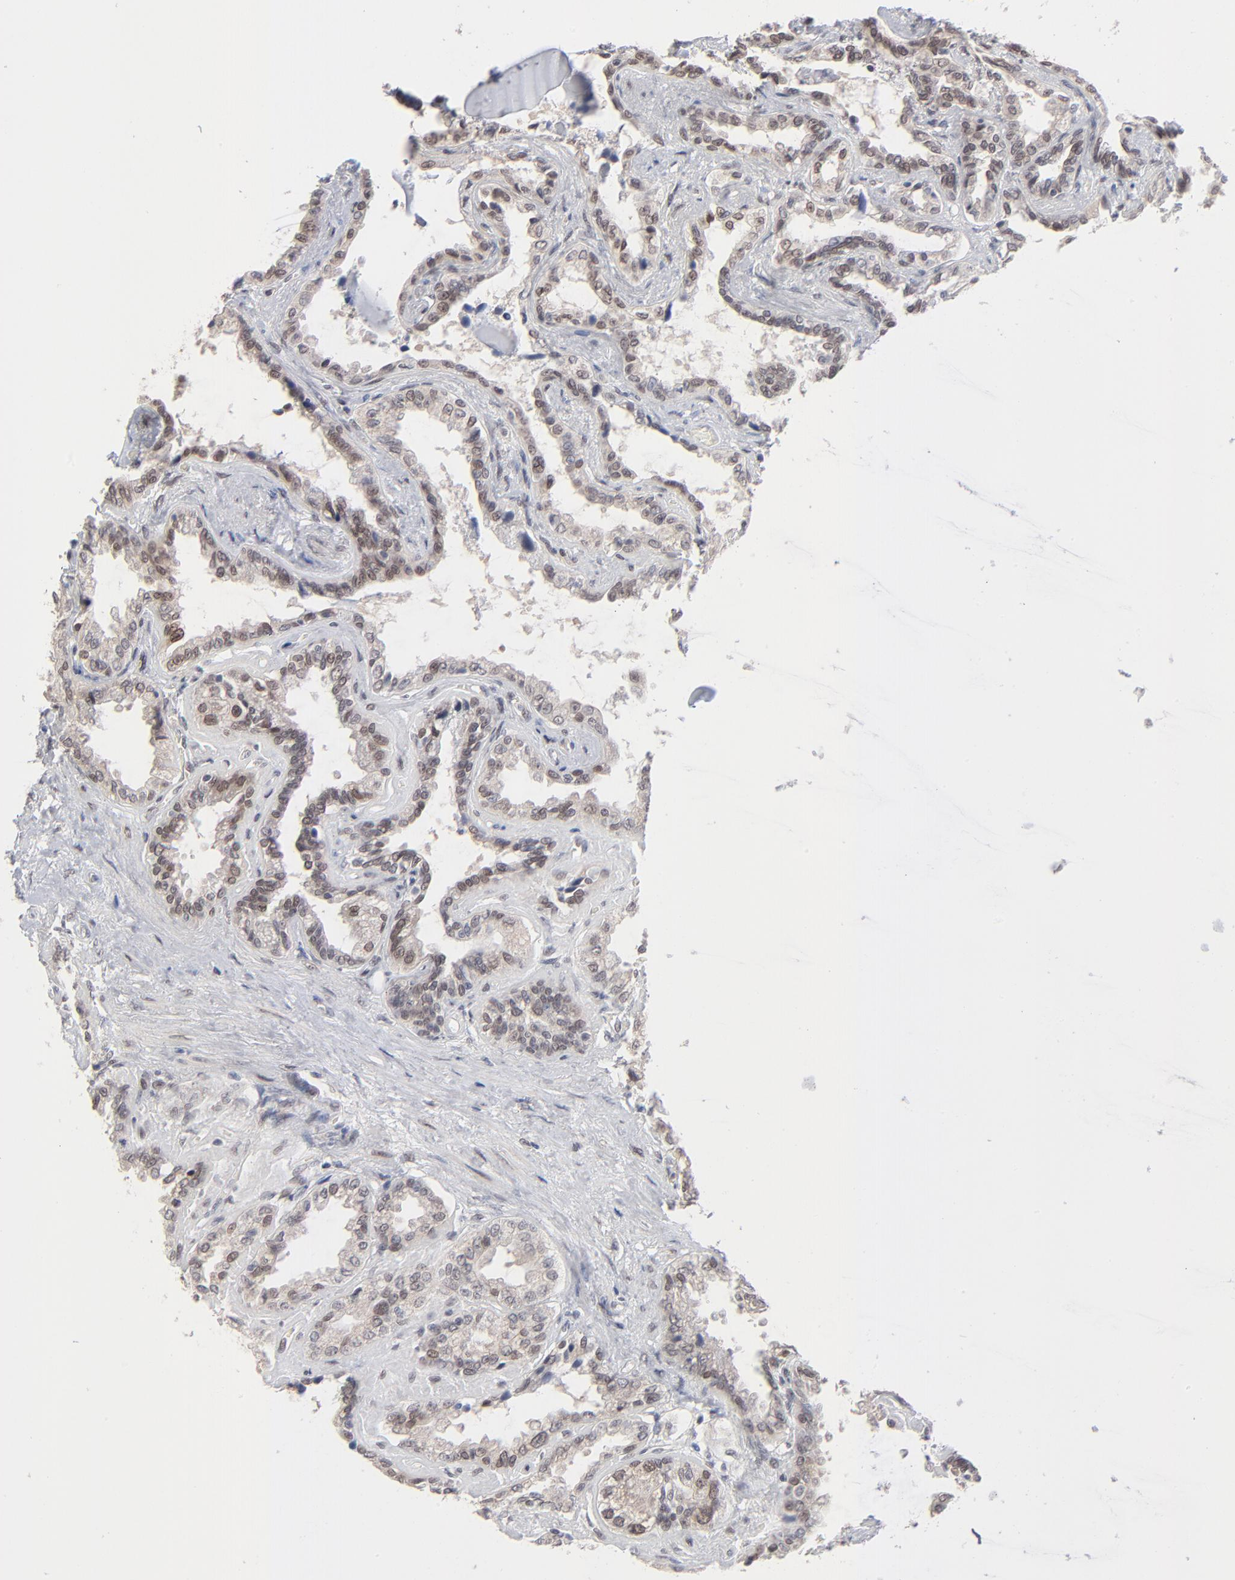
{"staining": {"intensity": "weak", "quantity": "25%-75%", "location": "nuclear"}, "tissue": "seminal vesicle", "cell_type": "Glandular cells", "image_type": "normal", "snomed": [{"axis": "morphology", "description": "Normal tissue, NOS"}, {"axis": "morphology", "description": "Inflammation, NOS"}, {"axis": "topography", "description": "Urinary bladder"}, {"axis": "topography", "description": "Prostate"}, {"axis": "topography", "description": "Seminal veicle"}], "caption": "Weak nuclear positivity is appreciated in about 25%-75% of glandular cells in unremarkable seminal vesicle.", "gene": "MBIP", "patient": {"sex": "male", "age": 82}}